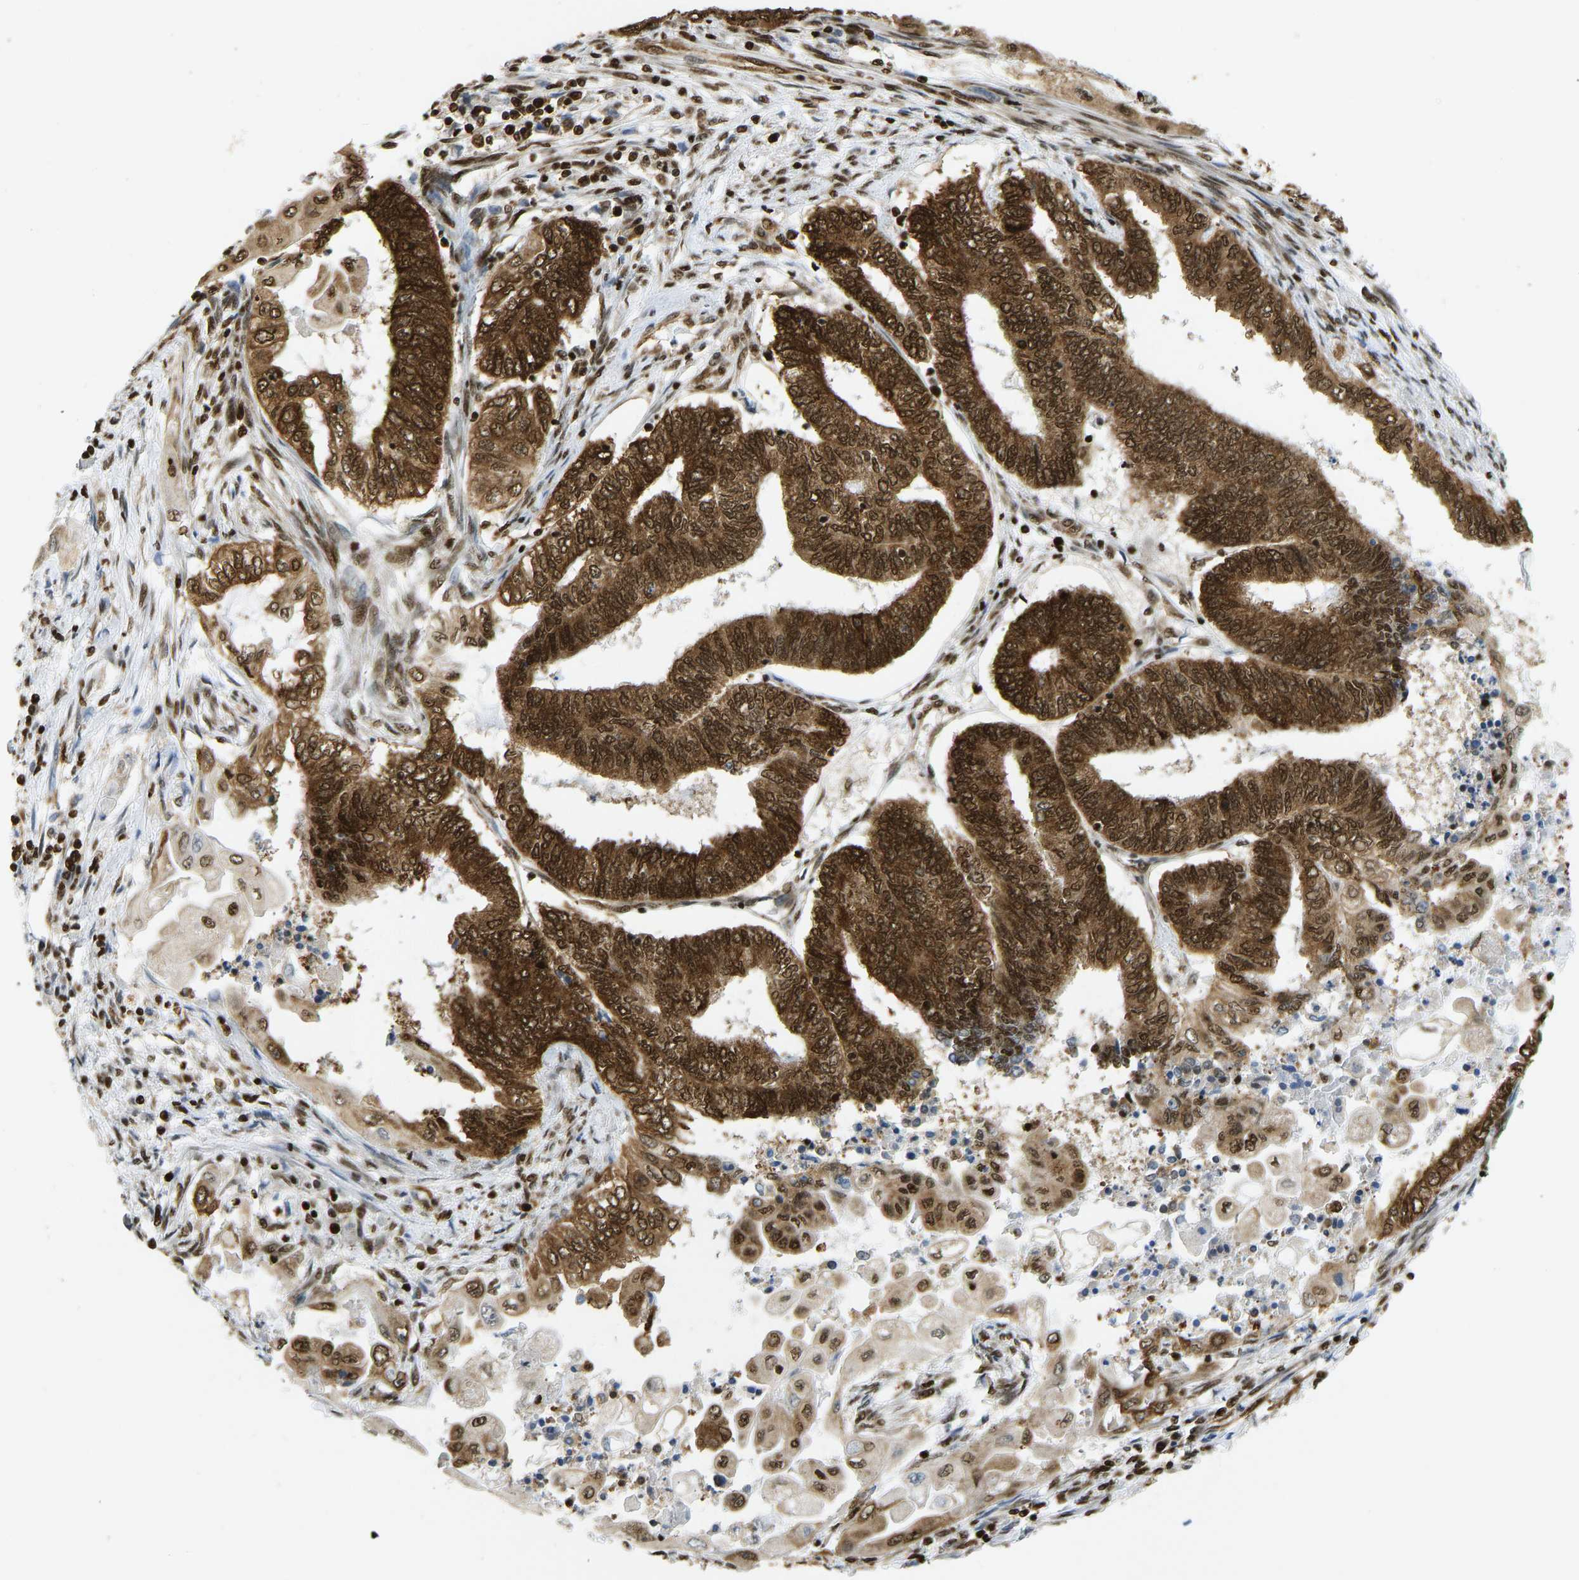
{"staining": {"intensity": "strong", "quantity": ">75%", "location": "cytoplasmic/membranous,nuclear"}, "tissue": "endometrial cancer", "cell_type": "Tumor cells", "image_type": "cancer", "snomed": [{"axis": "morphology", "description": "Adenocarcinoma, NOS"}, {"axis": "topography", "description": "Uterus"}, {"axis": "topography", "description": "Endometrium"}], "caption": "Immunohistochemistry (DAB) staining of adenocarcinoma (endometrial) shows strong cytoplasmic/membranous and nuclear protein expression in approximately >75% of tumor cells.", "gene": "ZSCAN20", "patient": {"sex": "female", "age": 70}}